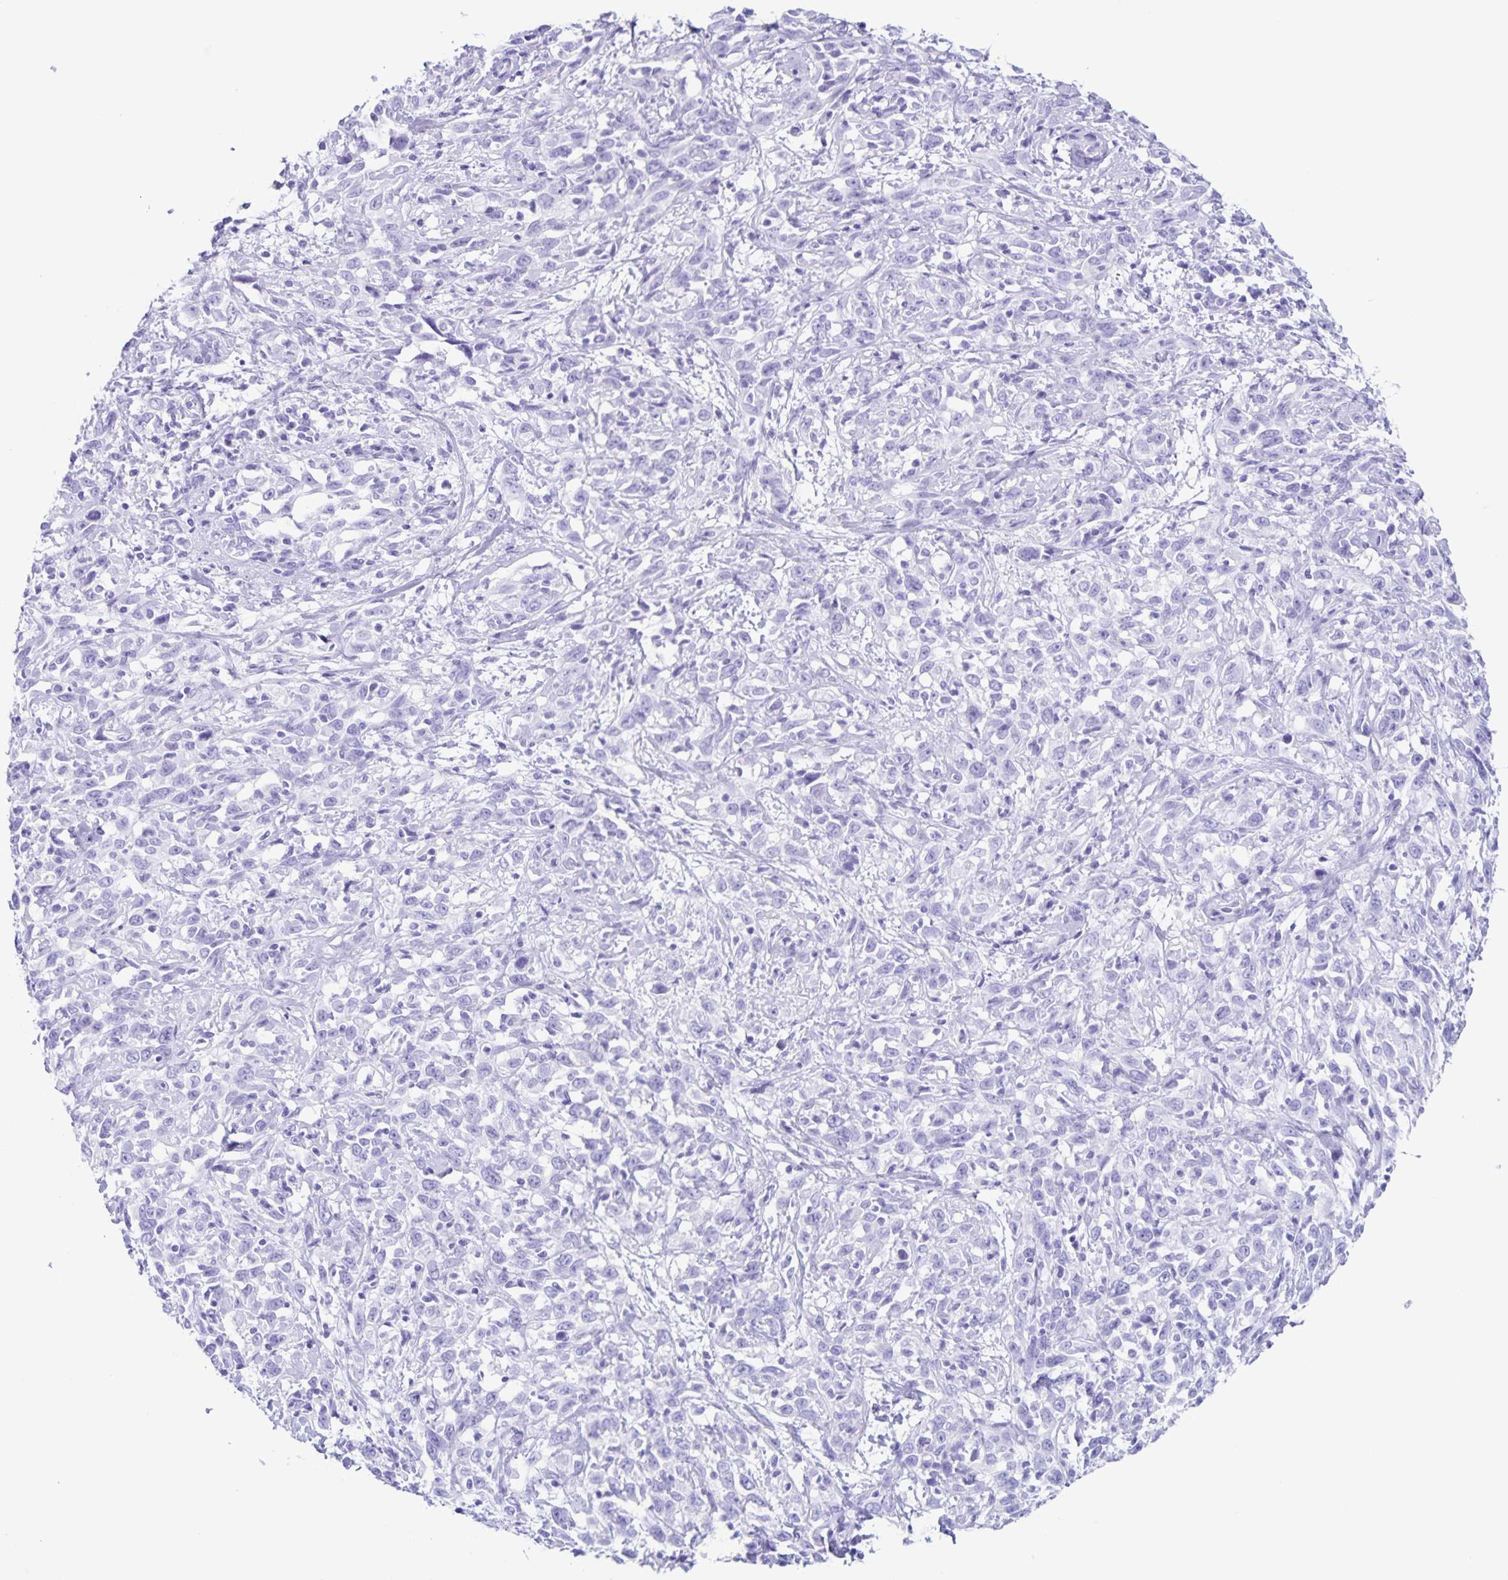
{"staining": {"intensity": "negative", "quantity": "none", "location": "none"}, "tissue": "cervical cancer", "cell_type": "Tumor cells", "image_type": "cancer", "snomed": [{"axis": "morphology", "description": "Adenocarcinoma, NOS"}, {"axis": "topography", "description": "Cervix"}], "caption": "A photomicrograph of adenocarcinoma (cervical) stained for a protein displays no brown staining in tumor cells.", "gene": "C12orf56", "patient": {"sex": "female", "age": 40}}